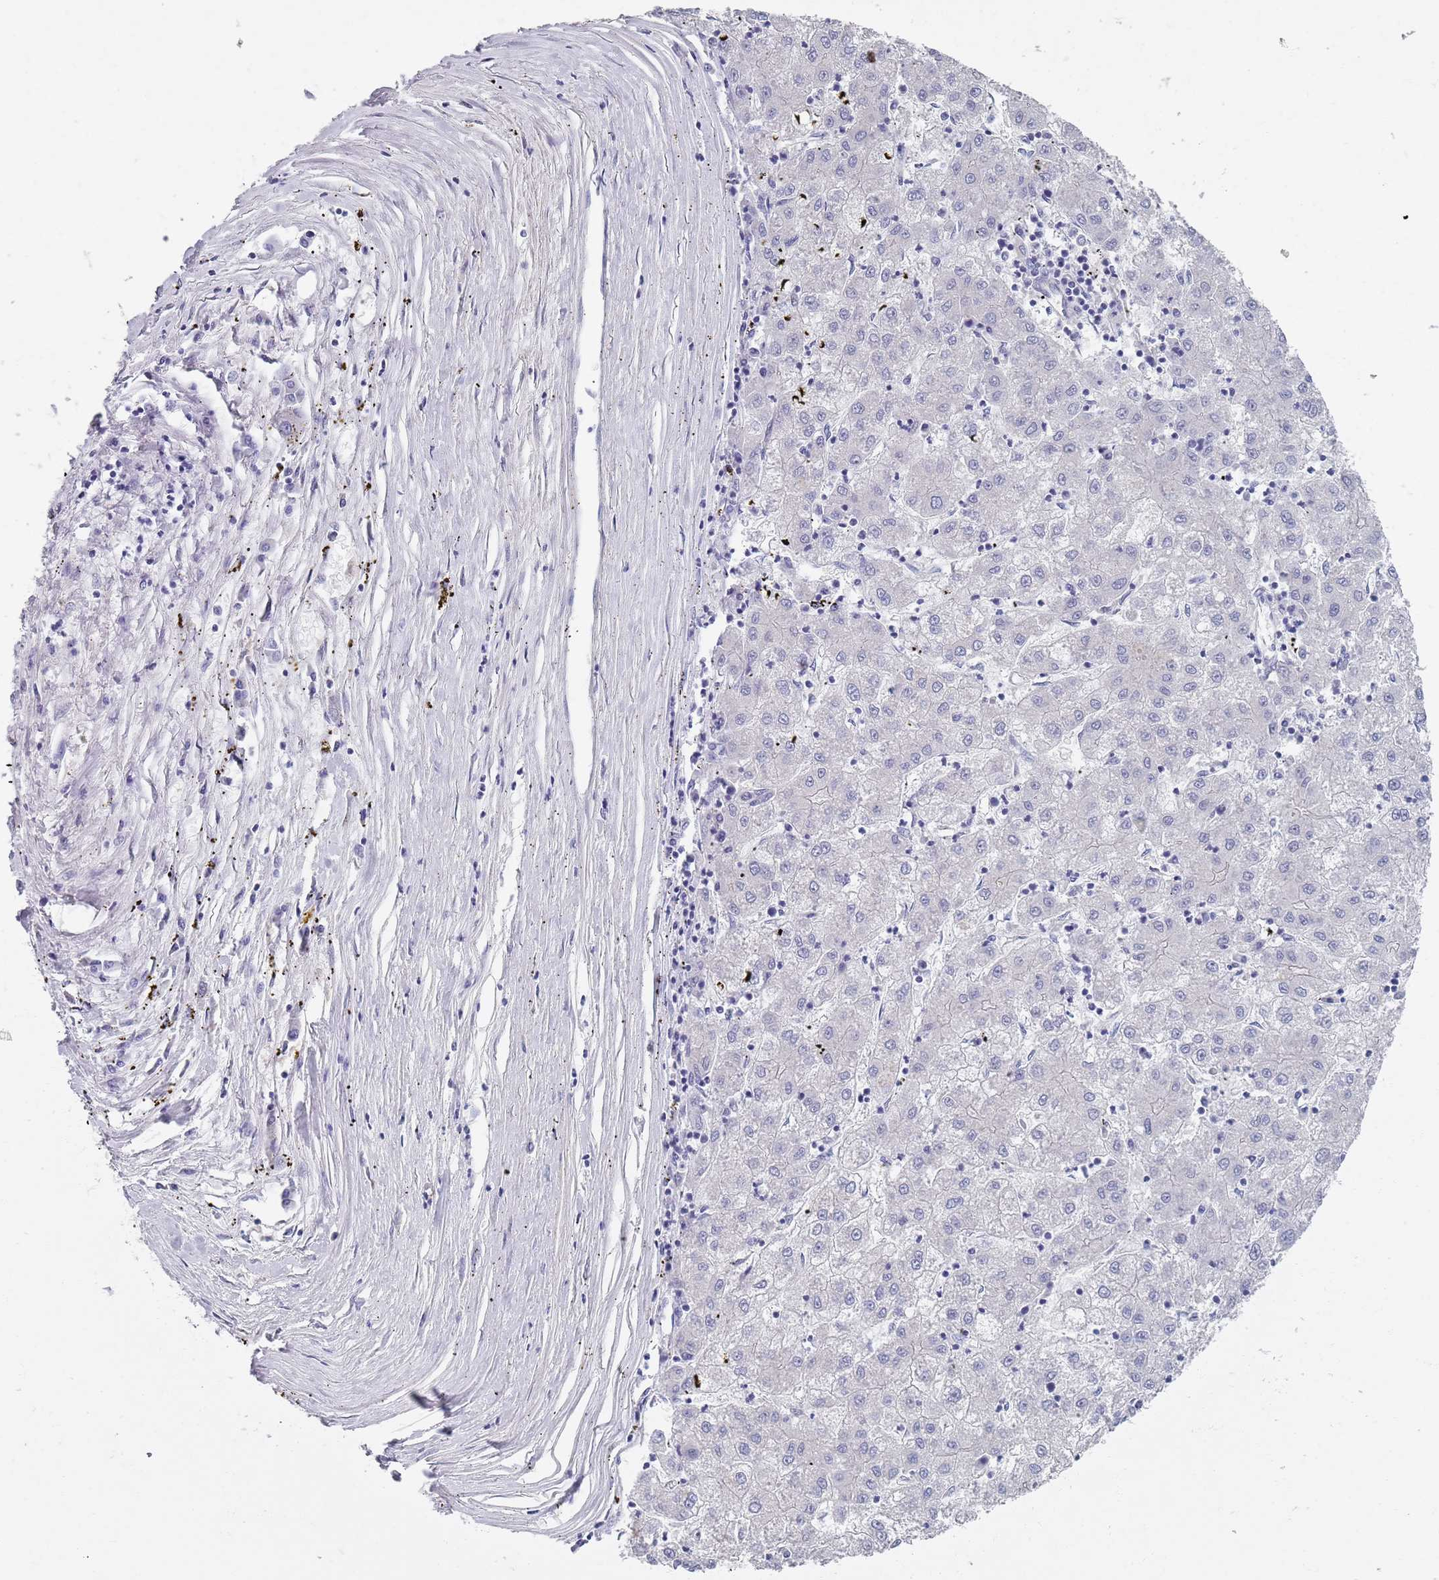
{"staining": {"intensity": "negative", "quantity": "none", "location": "none"}, "tissue": "liver cancer", "cell_type": "Tumor cells", "image_type": "cancer", "snomed": [{"axis": "morphology", "description": "Carcinoma, Hepatocellular, NOS"}, {"axis": "topography", "description": "Liver"}], "caption": "There is no significant positivity in tumor cells of liver cancer (hepatocellular carcinoma).", "gene": "SAMD1", "patient": {"sex": "male", "age": 72}}